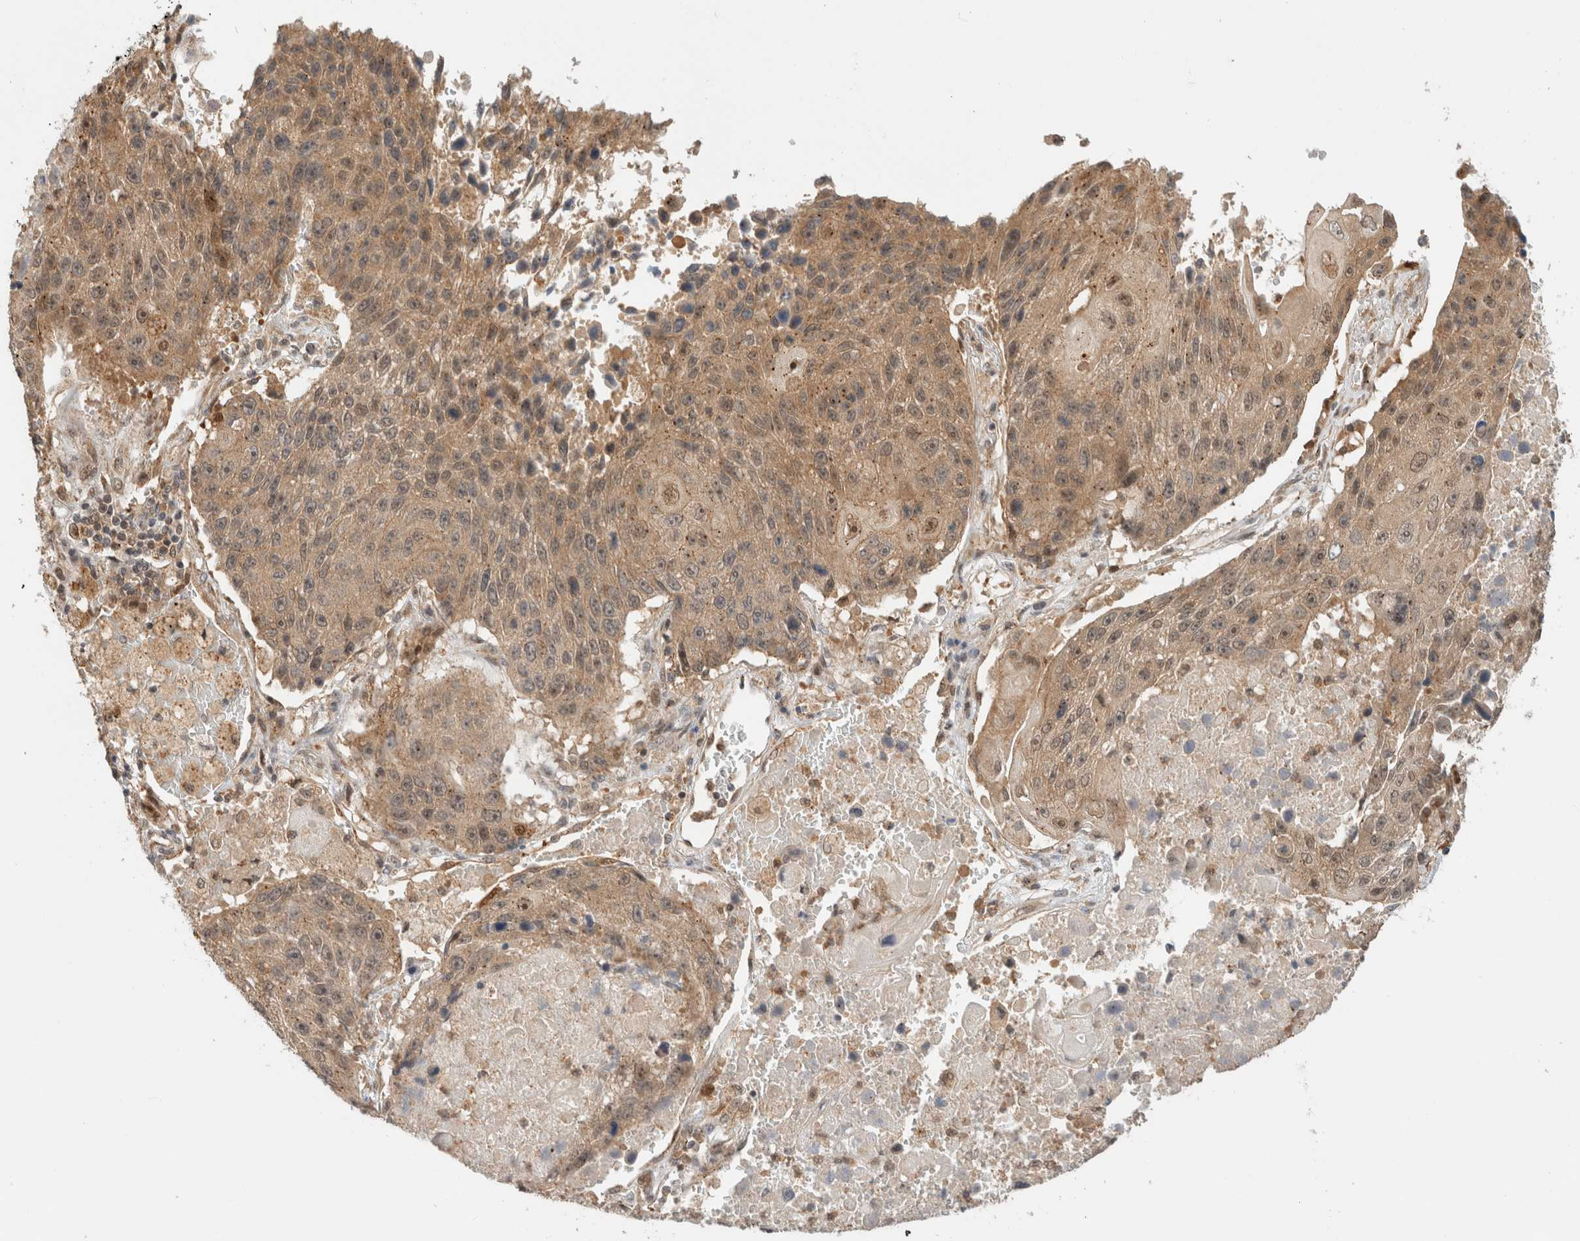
{"staining": {"intensity": "weak", "quantity": "25%-75%", "location": "cytoplasmic/membranous"}, "tissue": "lung cancer", "cell_type": "Tumor cells", "image_type": "cancer", "snomed": [{"axis": "morphology", "description": "Squamous cell carcinoma, NOS"}, {"axis": "topography", "description": "Lung"}], "caption": "A histopathology image showing weak cytoplasmic/membranous staining in about 25%-75% of tumor cells in lung squamous cell carcinoma, as visualized by brown immunohistochemical staining.", "gene": "OTUD6B", "patient": {"sex": "male", "age": 61}}